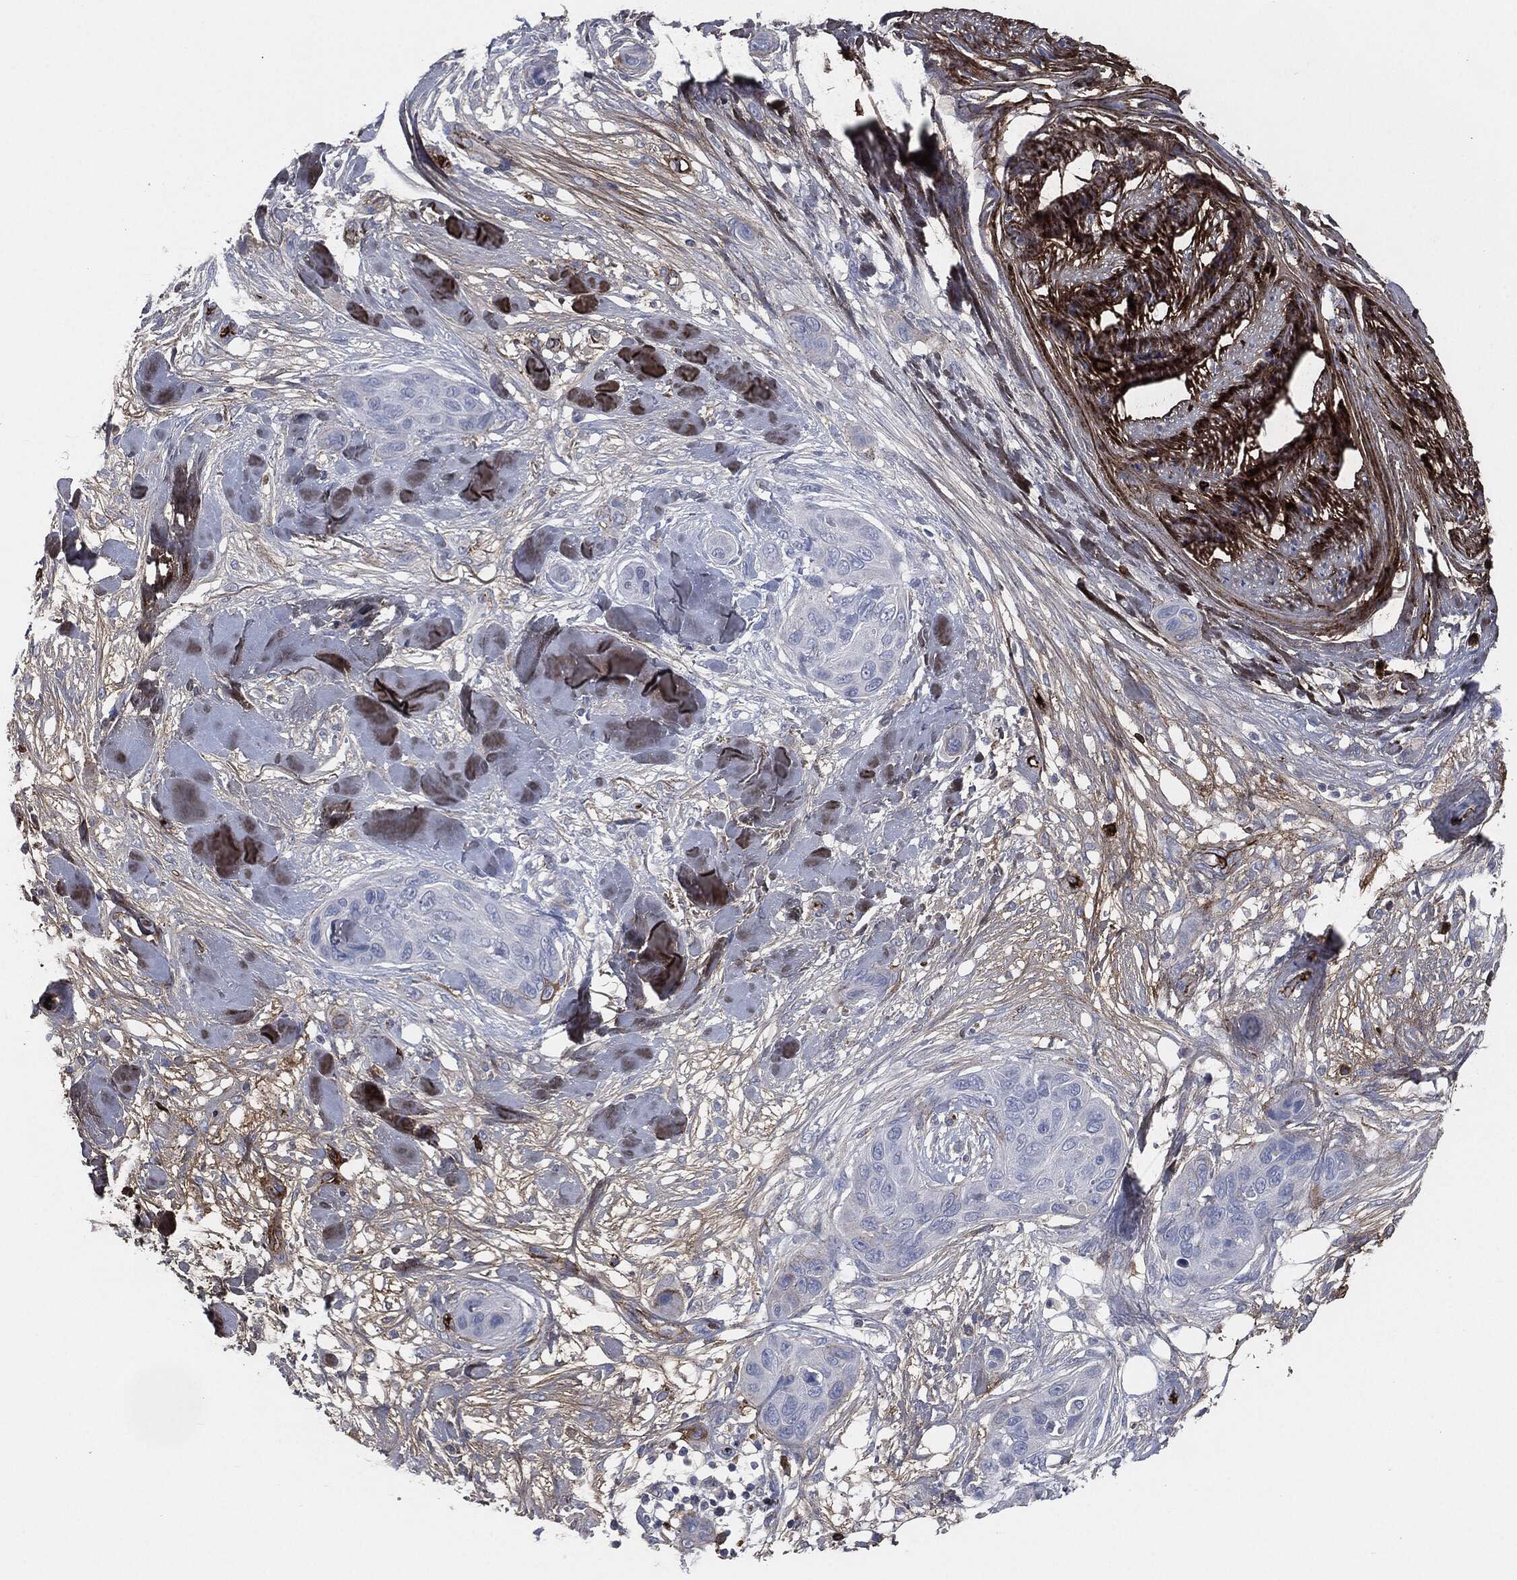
{"staining": {"intensity": "negative", "quantity": "none", "location": "none"}, "tissue": "skin cancer", "cell_type": "Tumor cells", "image_type": "cancer", "snomed": [{"axis": "morphology", "description": "Squamous cell carcinoma, NOS"}, {"axis": "topography", "description": "Skin"}], "caption": "Tumor cells are negative for protein expression in human skin cancer. Nuclei are stained in blue.", "gene": "APOB", "patient": {"sex": "male", "age": 78}}